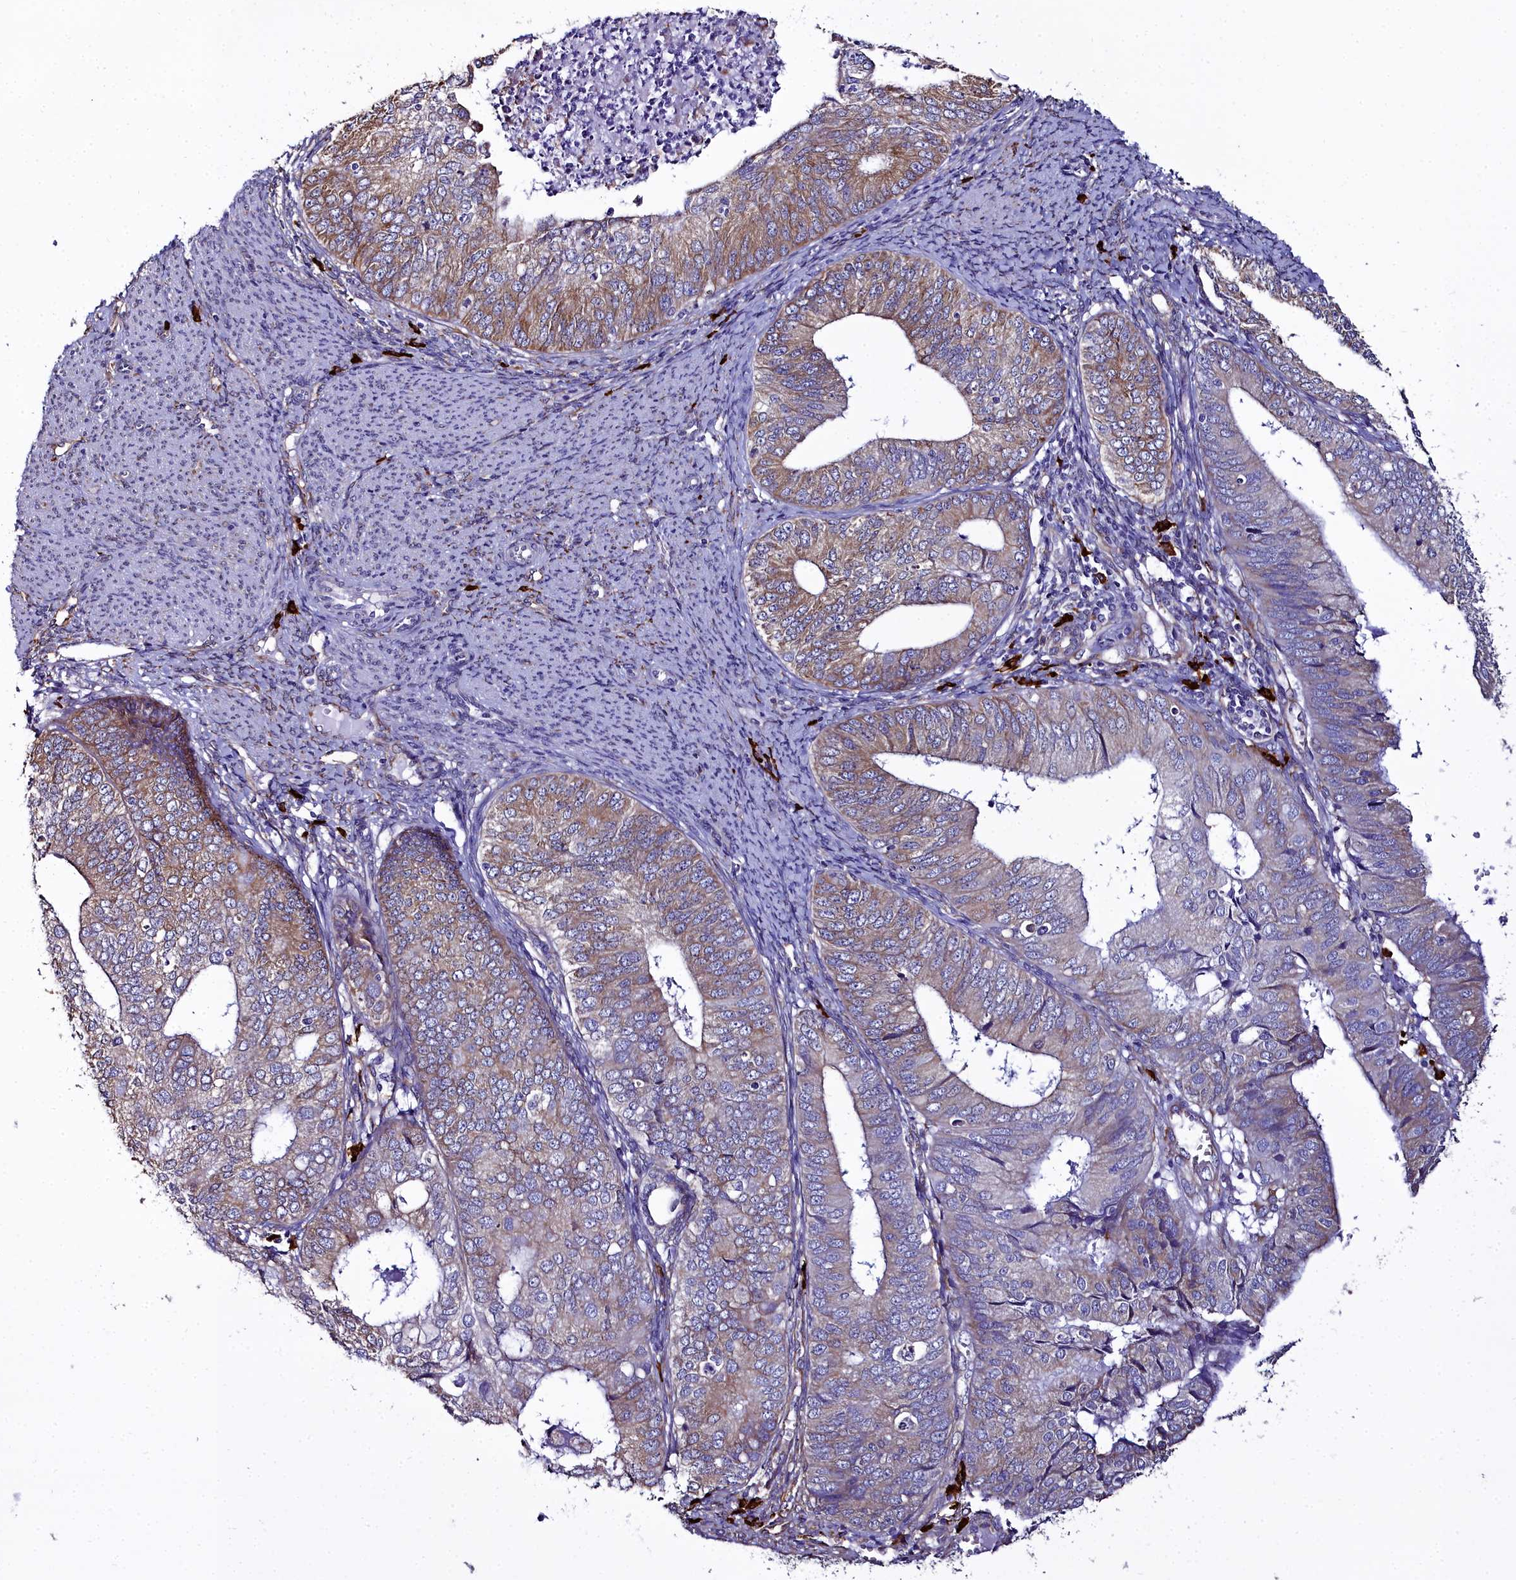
{"staining": {"intensity": "moderate", "quantity": "25%-75%", "location": "cytoplasmic/membranous"}, "tissue": "endometrial cancer", "cell_type": "Tumor cells", "image_type": "cancer", "snomed": [{"axis": "morphology", "description": "Adenocarcinoma, NOS"}, {"axis": "topography", "description": "Endometrium"}], "caption": "Moderate cytoplasmic/membranous expression for a protein is seen in approximately 25%-75% of tumor cells of adenocarcinoma (endometrial) using immunohistochemistry (IHC).", "gene": "TXNDC5", "patient": {"sex": "female", "age": 68}}